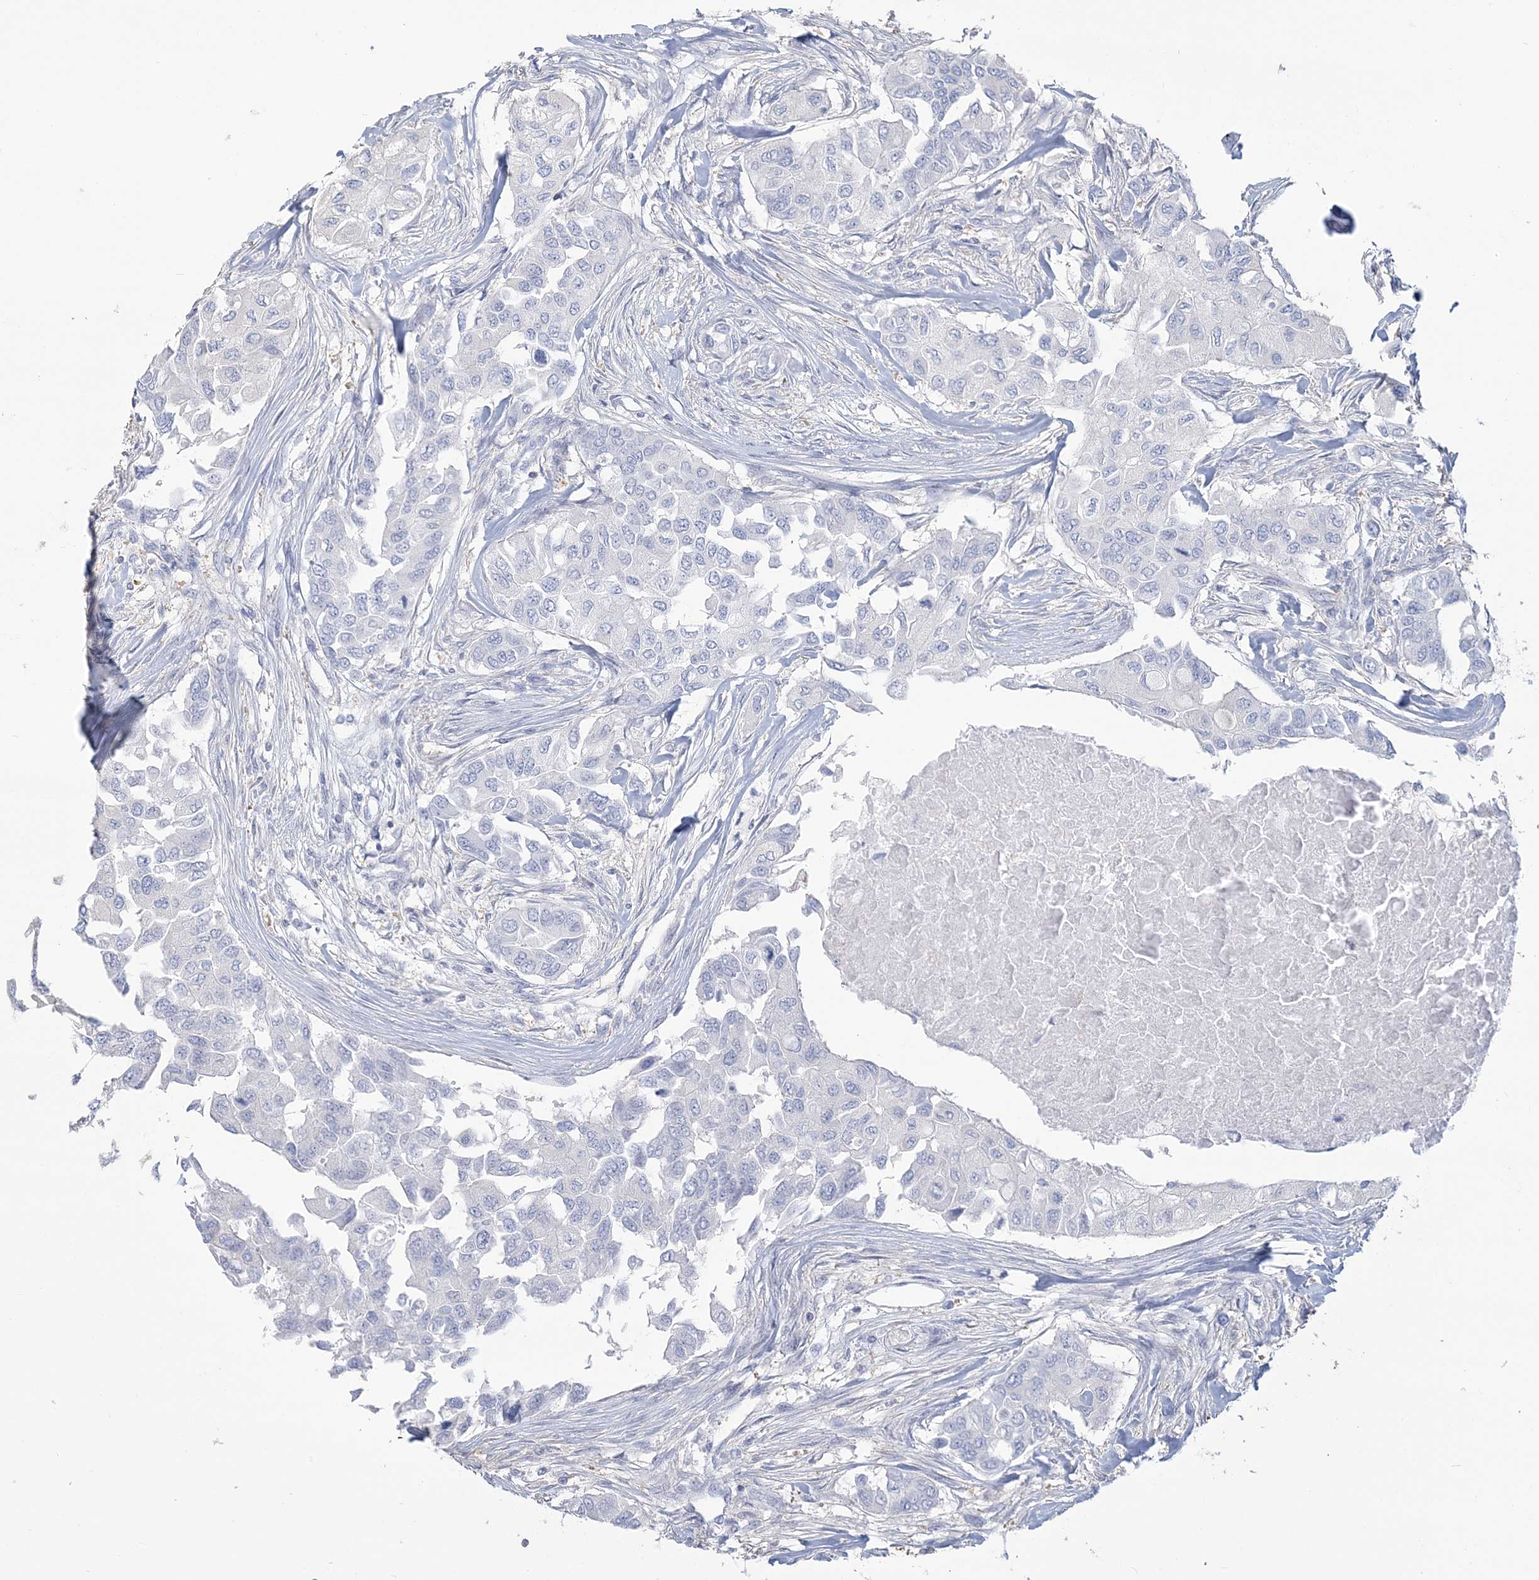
{"staining": {"intensity": "negative", "quantity": "none", "location": "none"}, "tissue": "breast cancer", "cell_type": "Tumor cells", "image_type": "cancer", "snomed": [{"axis": "morphology", "description": "Normal tissue, NOS"}, {"axis": "morphology", "description": "Duct carcinoma"}, {"axis": "topography", "description": "Breast"}], "caption": "This micrograph is of breast infiltrating ductal carcinoma stained with immunohistochemistry to label a protein in brown with the nuclei are counter-stained blue. There is no expression in tumor cells.", "gene": "ANKS1A", "patient": {"sex": "female", "age": 49}}